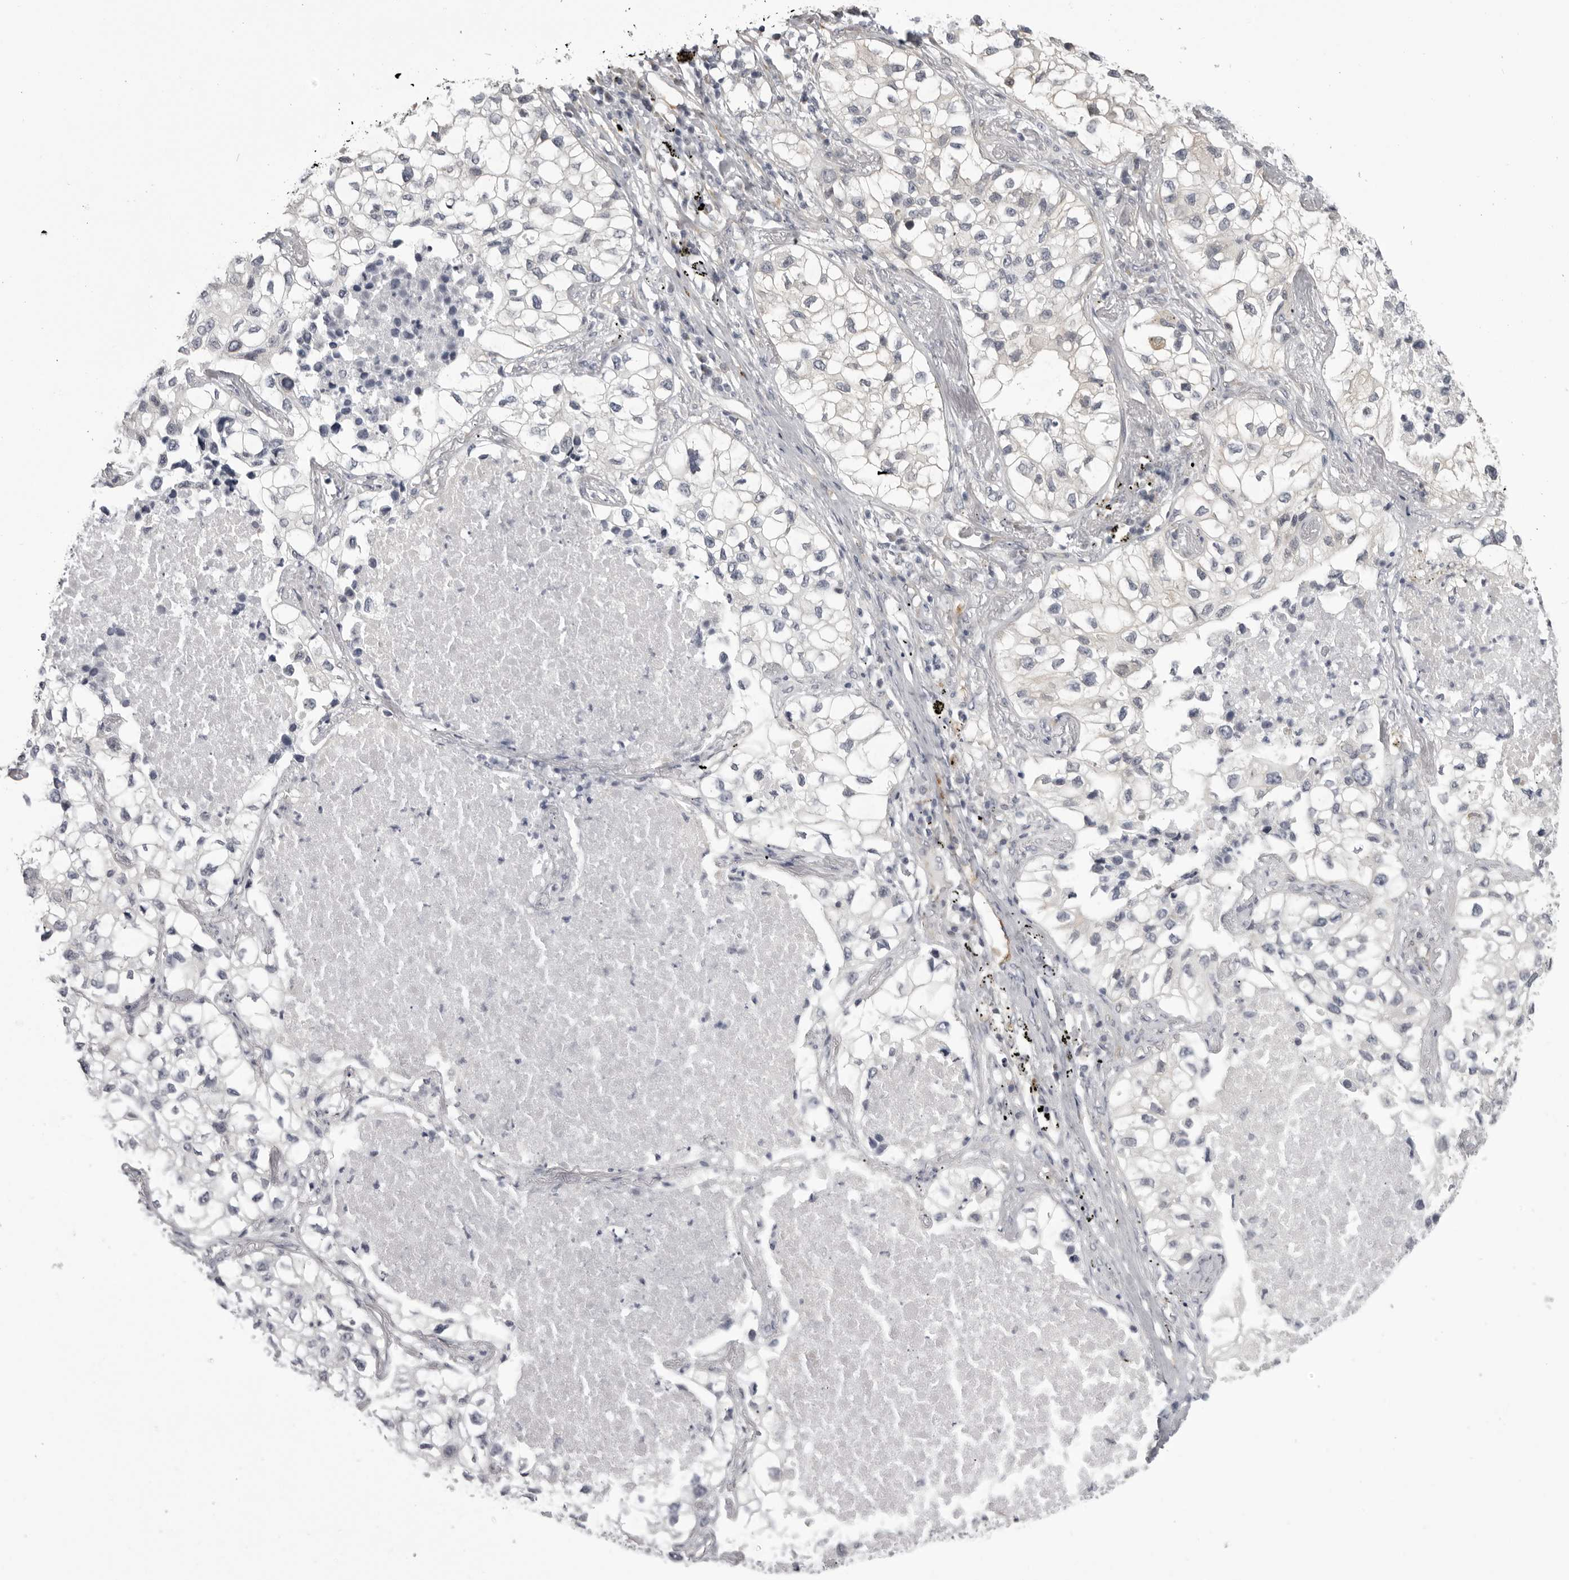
{"staining": {"intensity": "negative", "quantity": "none", "location": "none"}, "tissue": "lung cancer", "cell_type": "Tumor cells", "image_type": "cancer", "snomed": [{"axis": "morphology", "description": "Adenocarcinoma, NOS"}, {"axis": "topography", "description": "Lung"}], "caption": "Immunohistochemical staining of adenocarcinoma (lung) reveals no significant staining in tumor cells. Brightfield microscopy of immunohistochemistry (IHC) stained with DAB (brown) and hematoxylin (blue), captured at high magnification.", "gene": "EPHA10", "patient": {"sex": "male", "age": 63}}